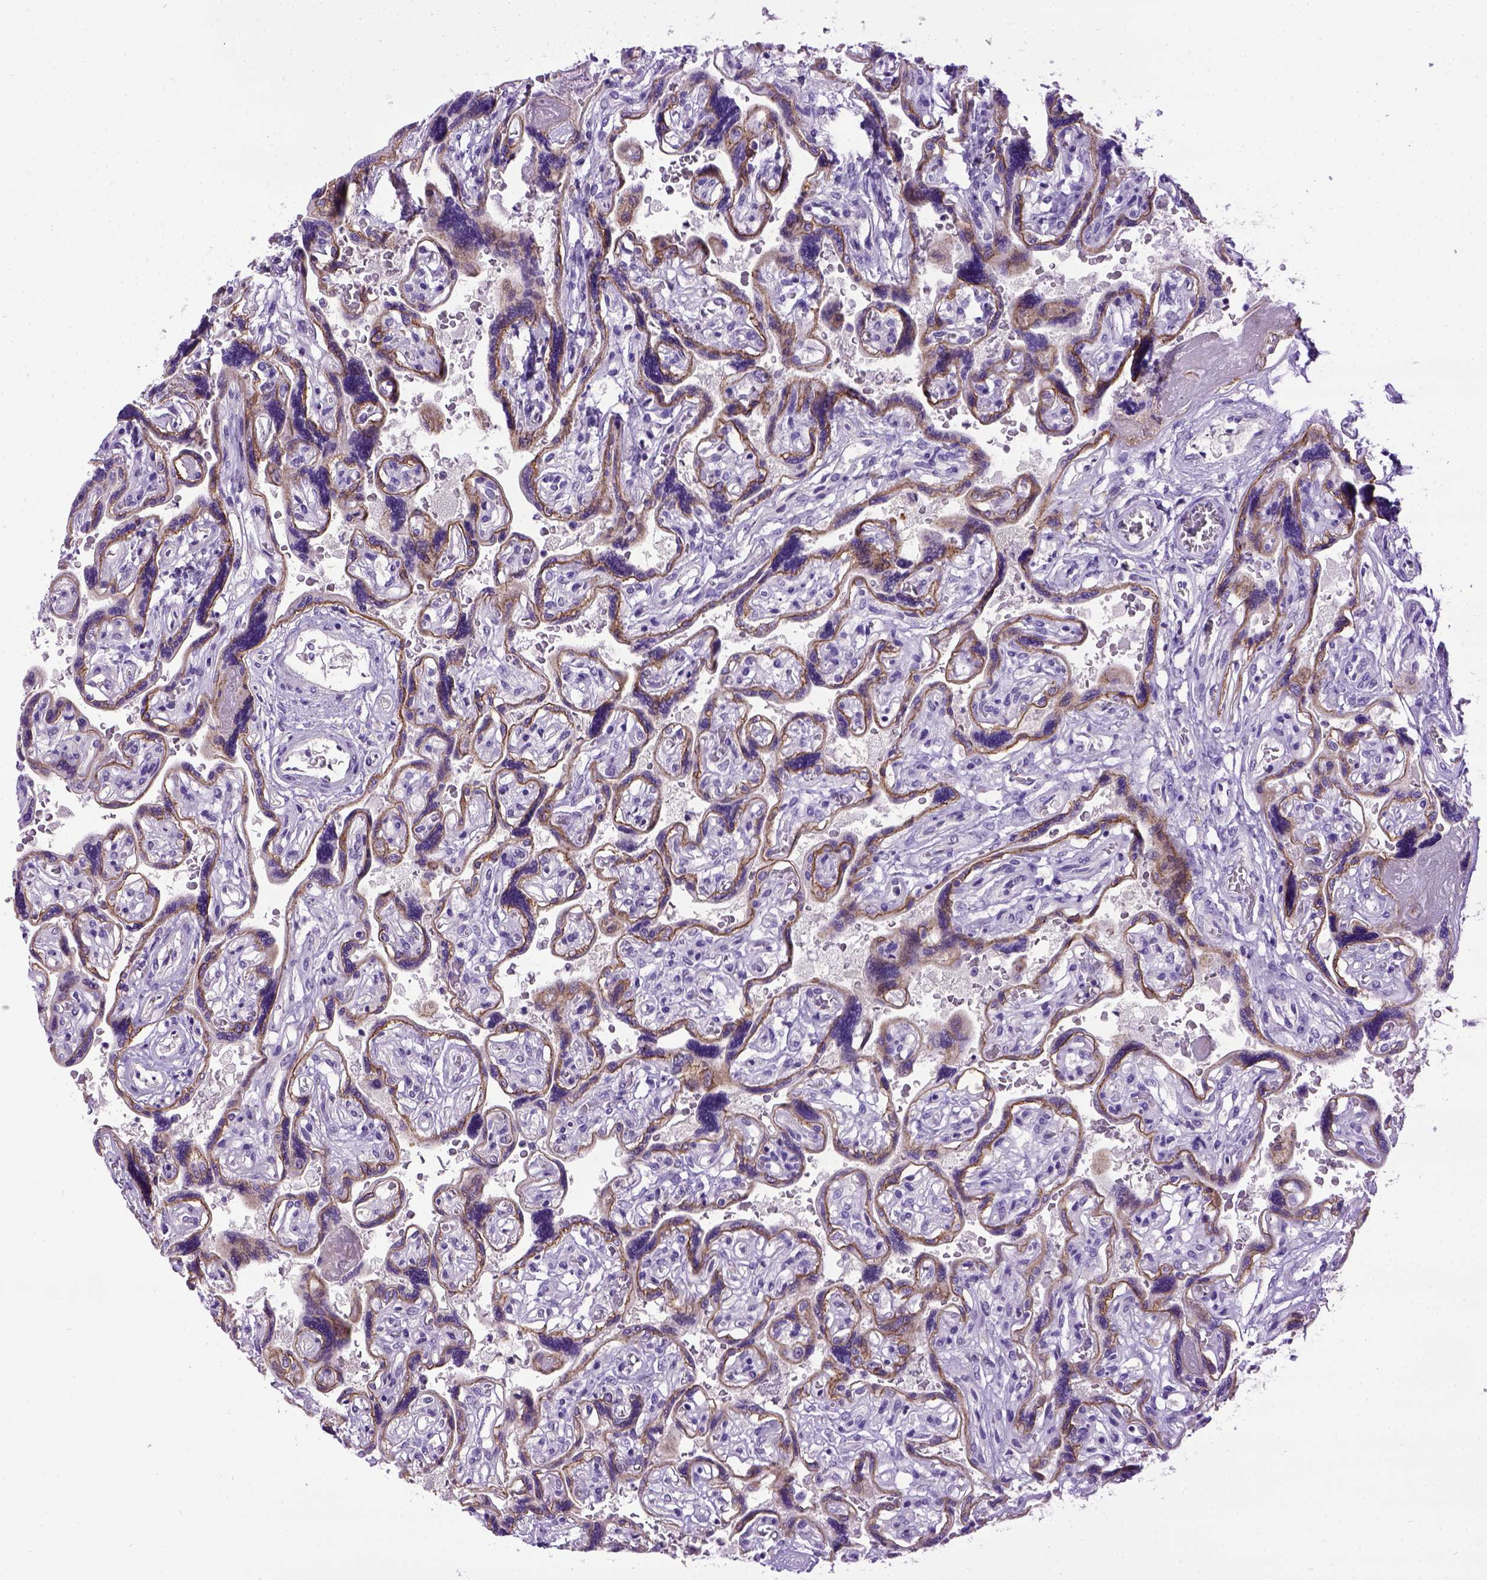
{"staining": {"intensity": "negative", "quantity": "none", "location": "none"}, "tissue": "placenta", "cell_type": "Decidual cells", "image_type": "normal", "snomed": [{"axis": "morphology", "description": "Normal tissue, NOS"}, {"axis": "topography", "description": "Placenta"}], "caption": "The histopathology image exhibits no staining of decidual cells in normal placenta.", "gene": "CDH1", "patient": {"sex": "female", "age": 32}}